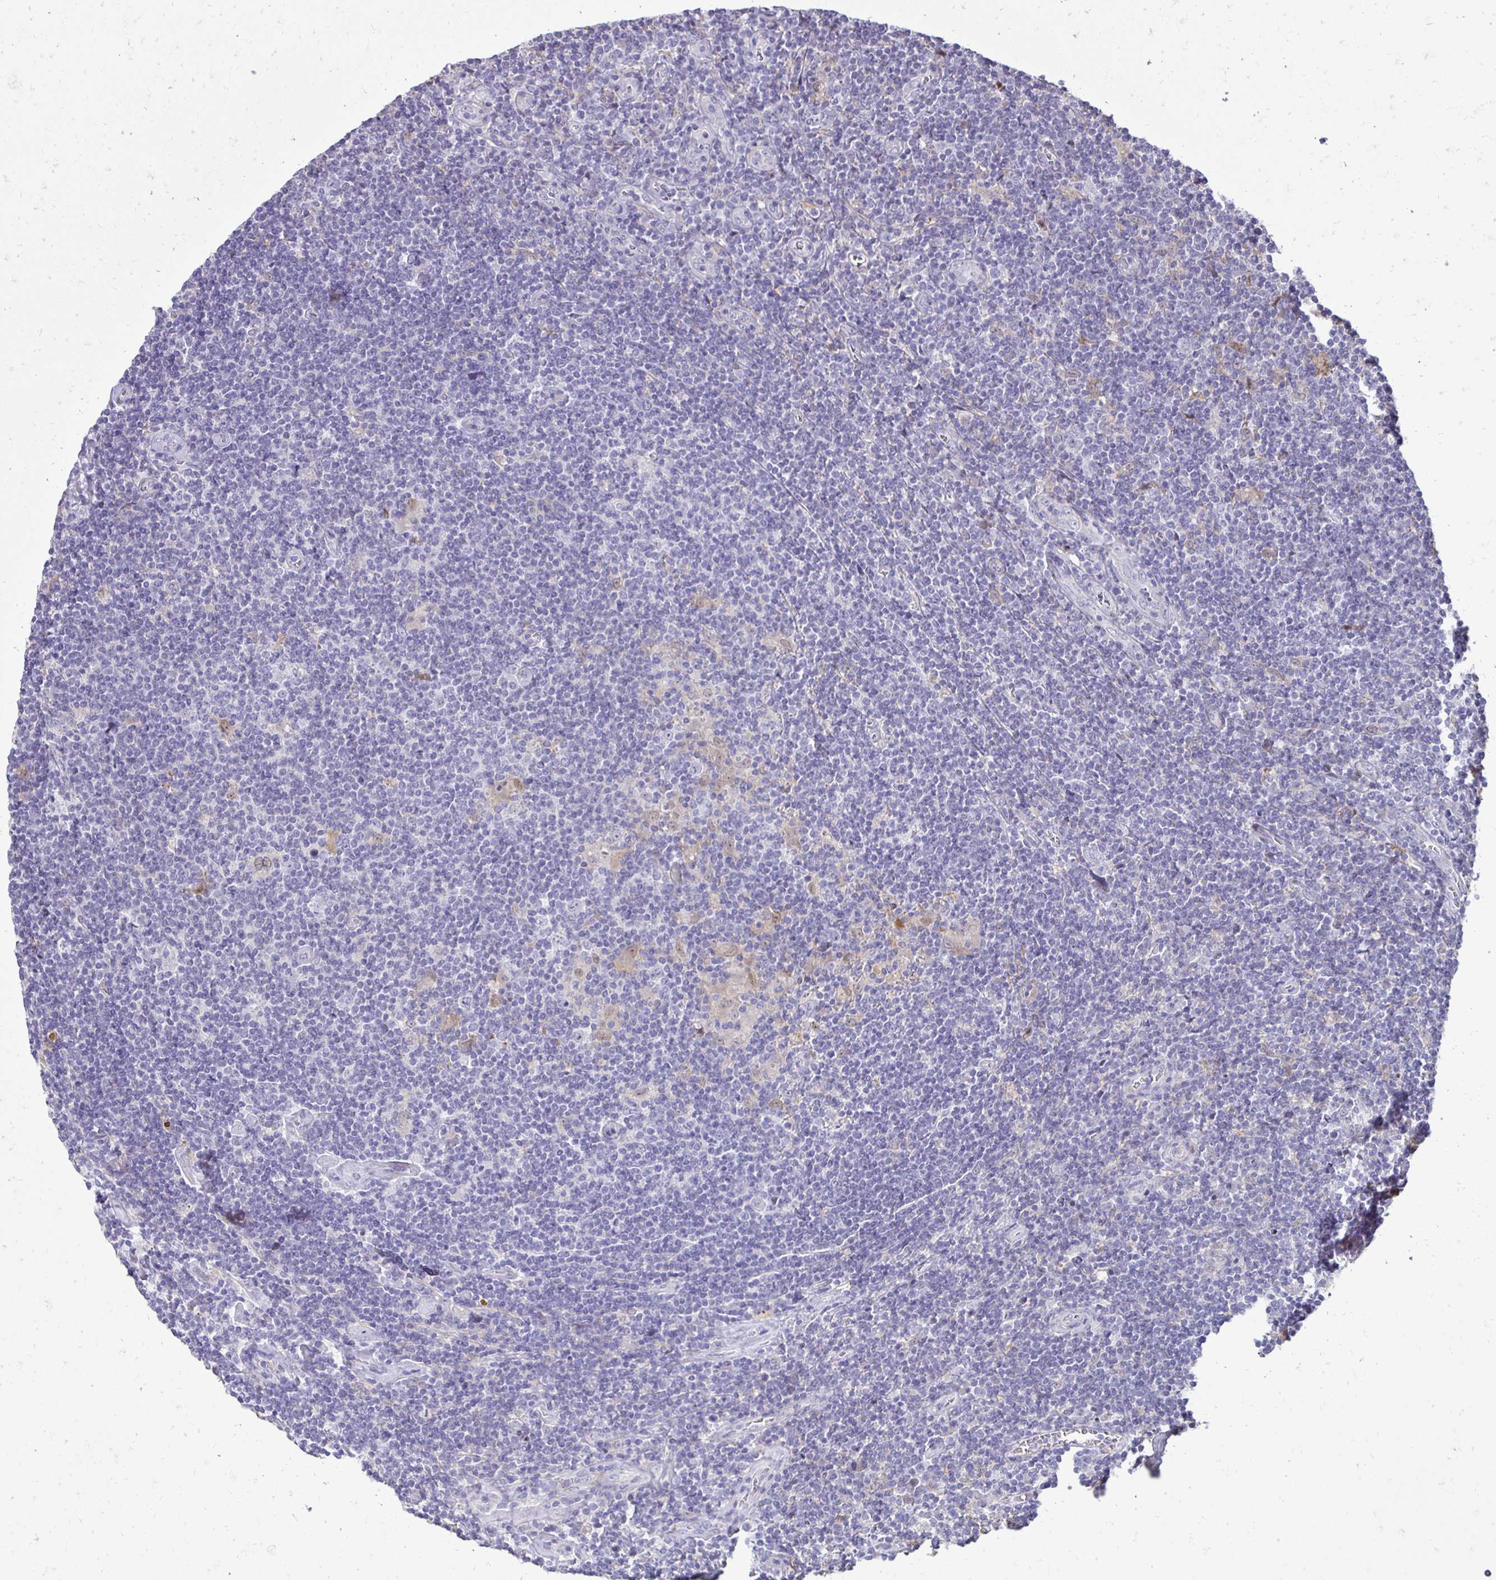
{"staining": {"intensity": "negative", "quantity": "none", "location": "none"}, "tissue": "lymphoma", "cell_type": "Tumor cells", "image_type": "cancer", "snomed": [{"axis": "morphology", "description": "Hodgkin's disease, NOS"}, {"axis": "topography", "description": "Lymph node"}], "caption": "Lymphoma was stained to show a protein in brown. There is no significant expression in tumor cells.", "gene": "GAS2", "patient": {"sex": "male", "age": 40}}